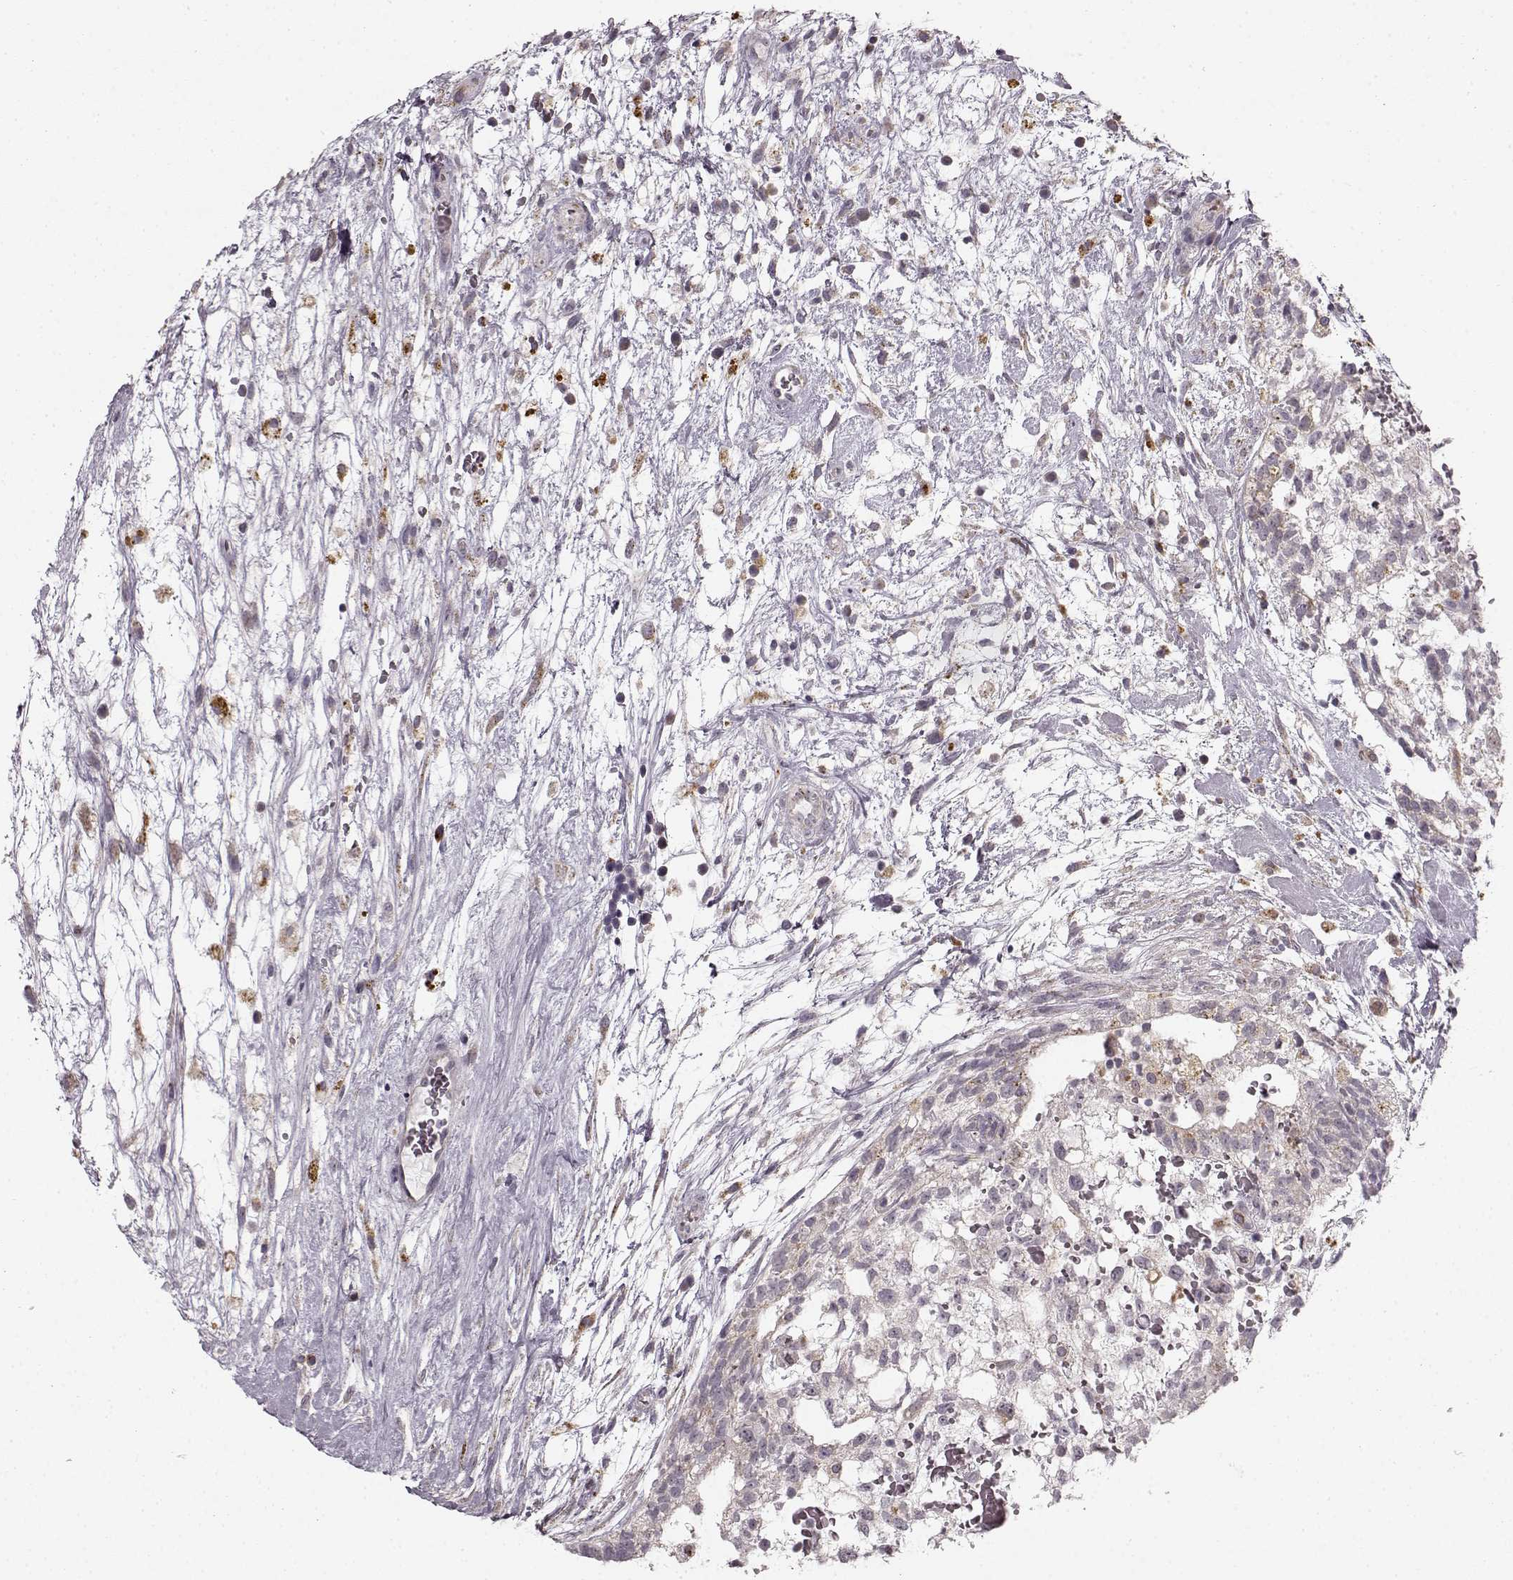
{"staining": {"intensity": "negative", "quantity": "none", "location": "none"}, "tissue": "testis cancer", "cell_type": "Tumor cells", "image_type": "cancer", "snomed": [{"axis": "morphology", "description": "Normal tissue, NOS"}, {"axis": "morphology", "description": "Carcinoma, Embryonal, NOS"}, {"axis": "topography", "description": "Testis"}], "caption": "An image of human embryonal carcinoma (testis) is negative for staining in tumor cells.", "gene": "HMMR", "patient": {"sex": "male", "age": 32}}